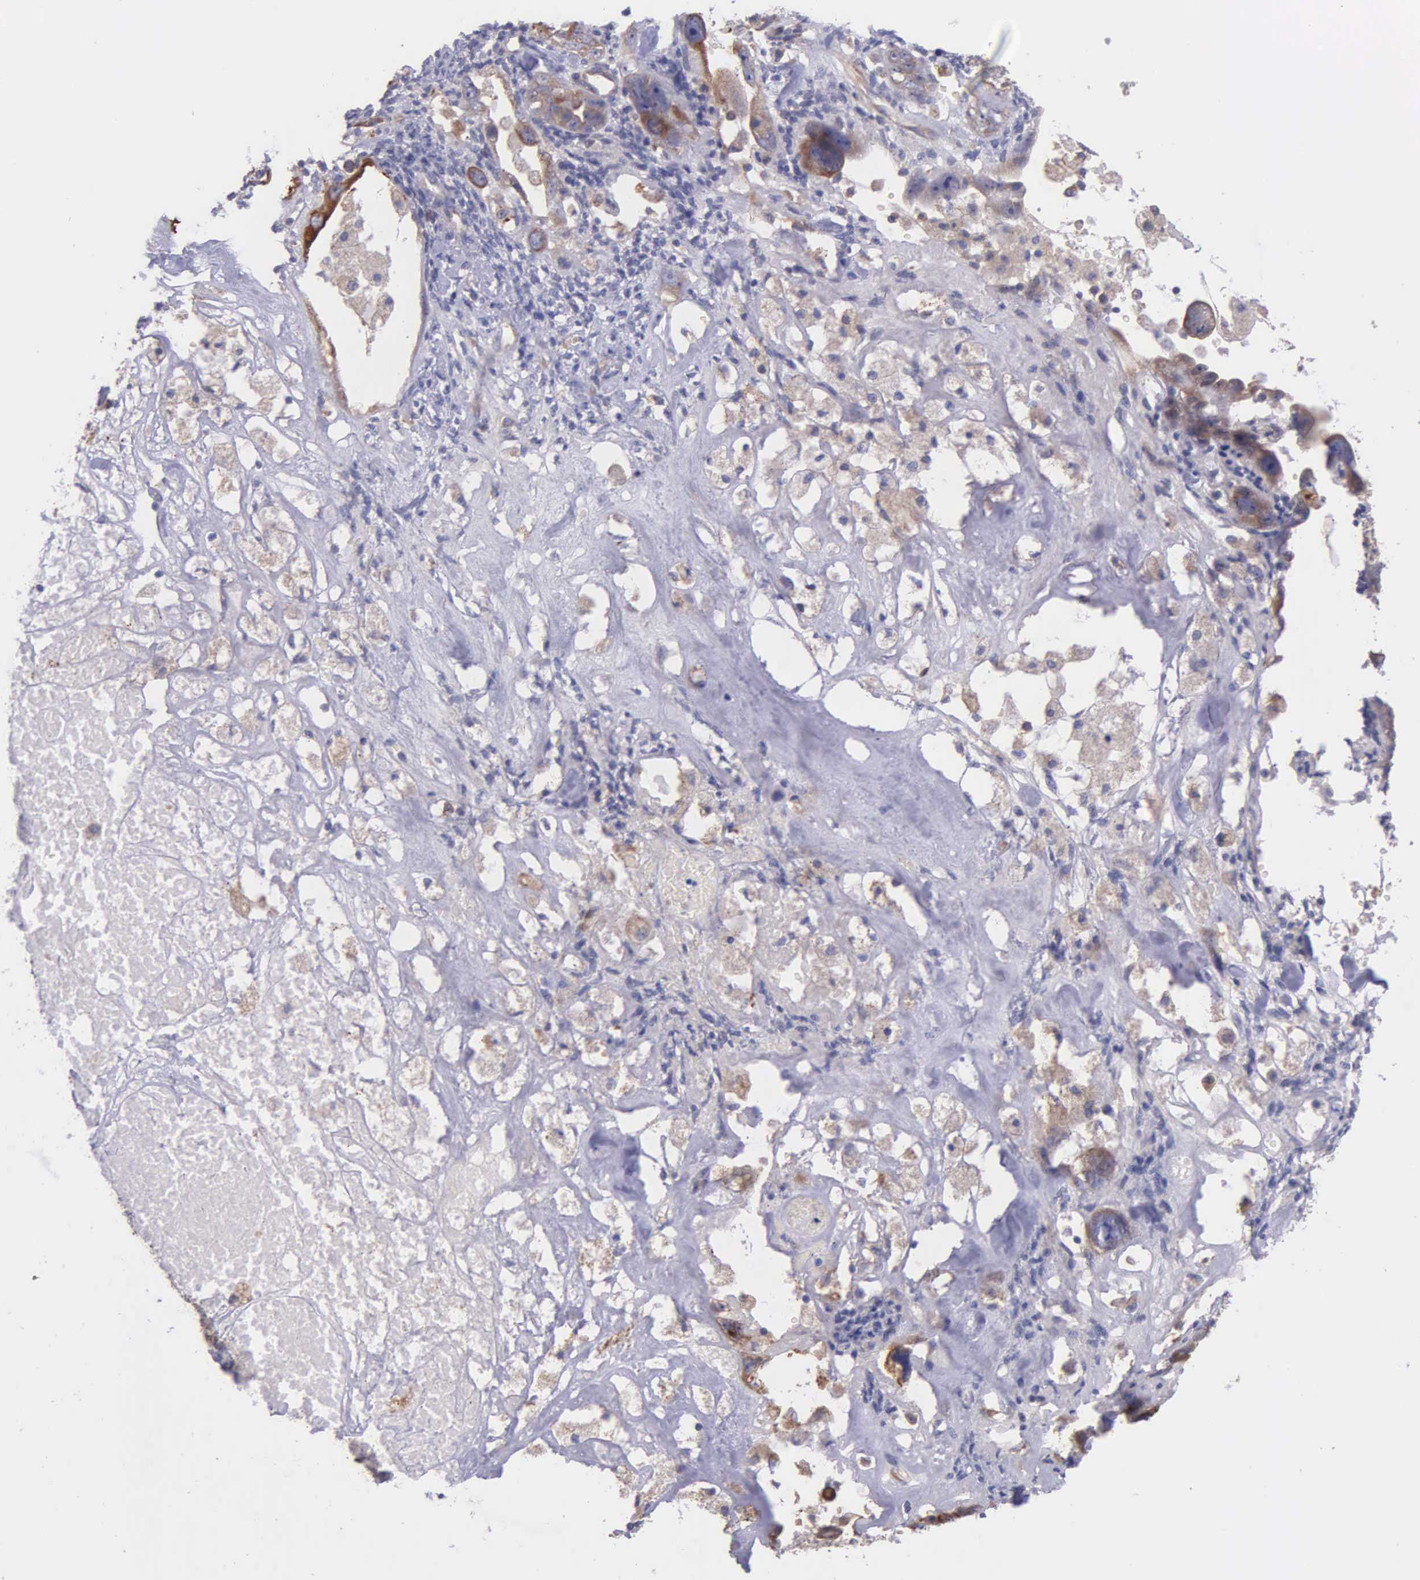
{"staining": {"intensity": "weak", "quantity": ">75%", "location": "cytoplasmic/membranous"}, "tissue": "ovarian cancer", "cell_type": "Tumor cells", "image_type": "cancer", "snomed": [{"axis": "morphology", "description": "Cystadenocarcinoma, serous, NOS"}, {"axis": "topography", "description": "Ovary"}], "caption": "Tumor cells show low levels of weak cytoplasmic/membranous positivity in about >75% of cells in ovarian serous cystadenocarcinoma.", "gene": "ZC3H12B", "patient": {"sex": "female", "age": 66}}